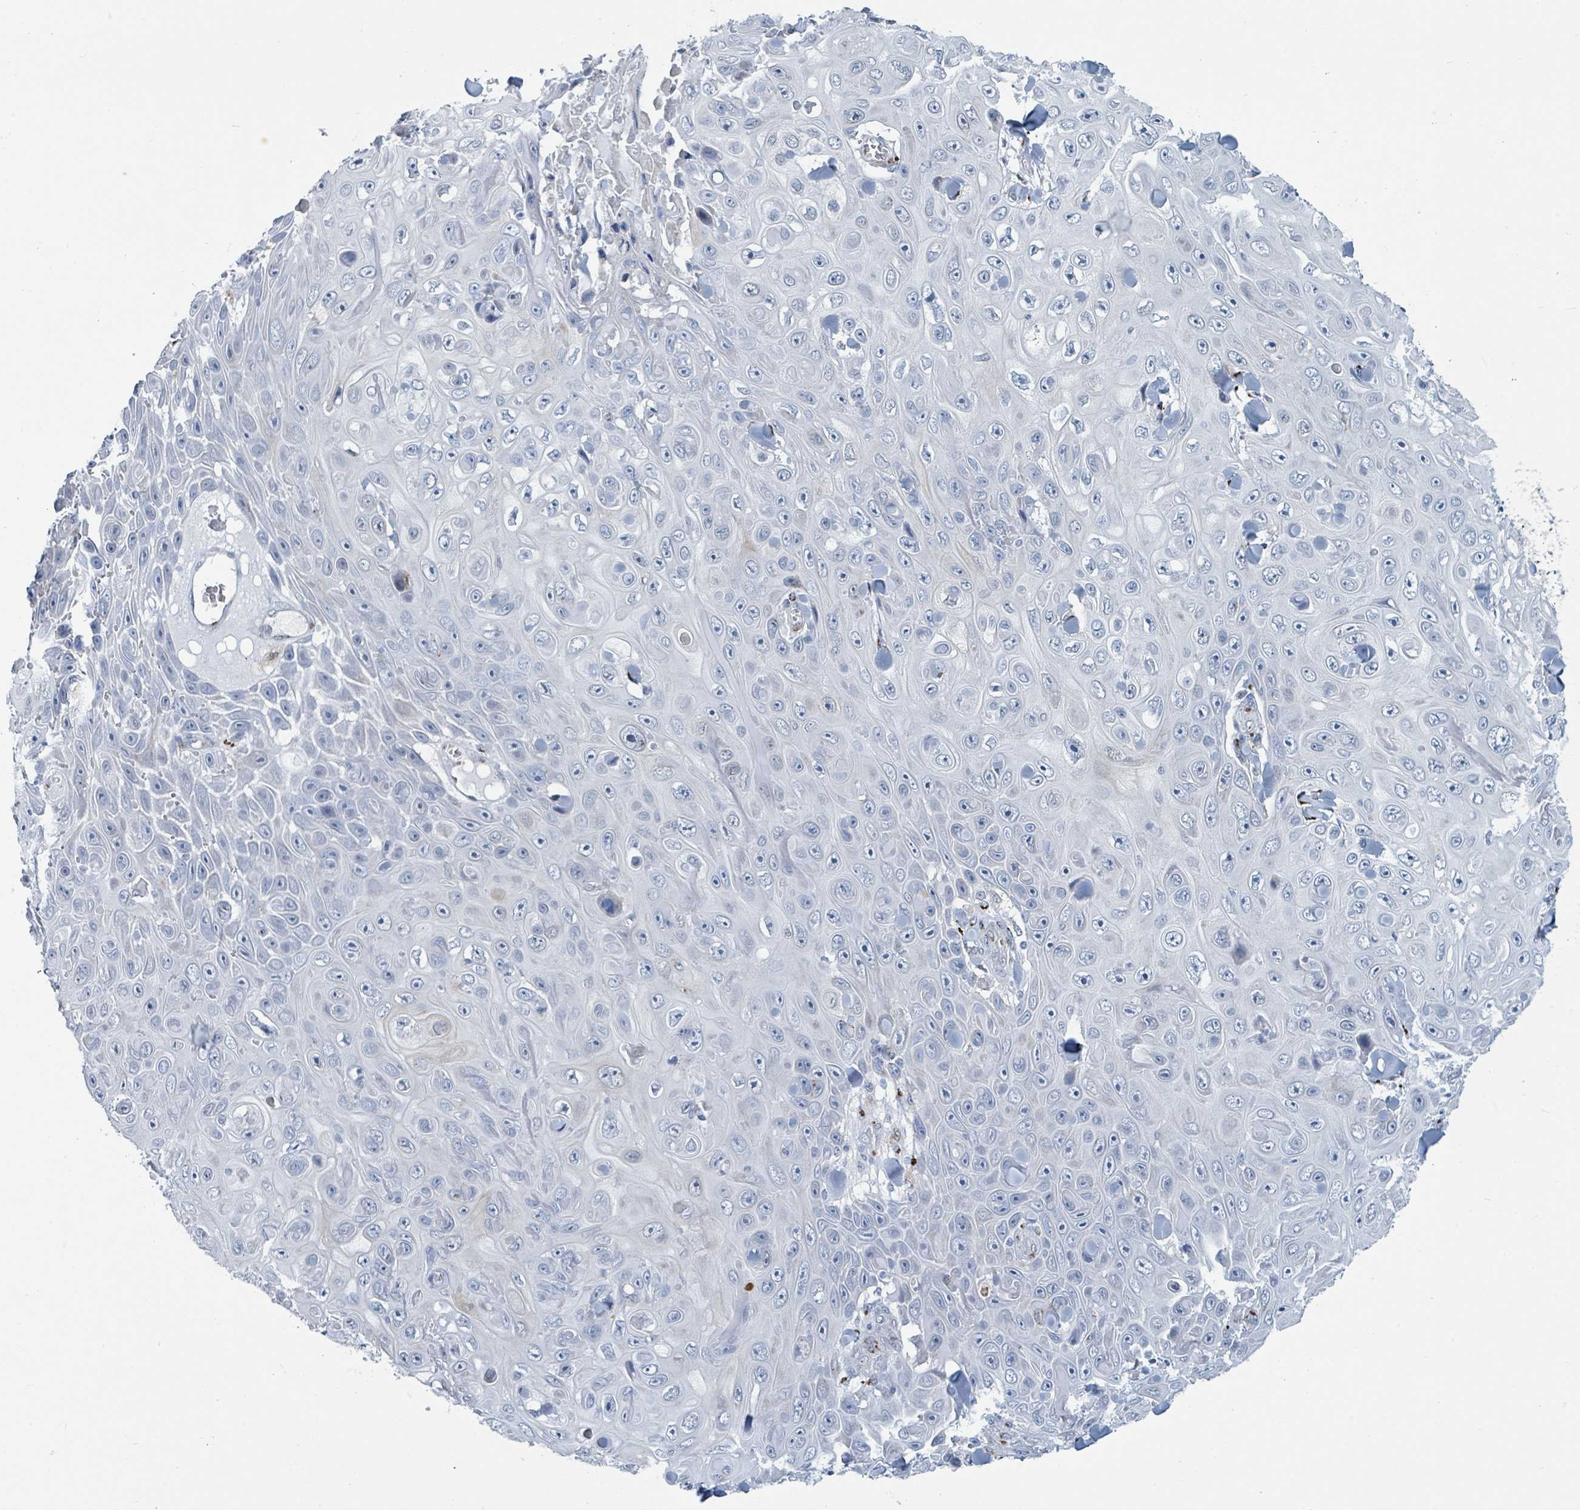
{"staining": {"intensity": "negative", "quantity": "none", "location": "none"}, "tissue": "skin cancer", "cell_type": "Tumor cells", "image_type": "cancer", "snomed": [{"axis": "morphology", "description": "Squamous cell carcinoma, NOS"}, {"axis": "topography", "description": "Skin"}], "caption": "Immunohistochemistry photomicrograph of neoplastic tissue: human squamous cell carcinoma (skin) stained with DAB (3,3'-diaminobenzidine) reveals no significant protein staining in tumor cells.", "gene": "DCAF5", "patient": {"sex": "male", "age": 82}}